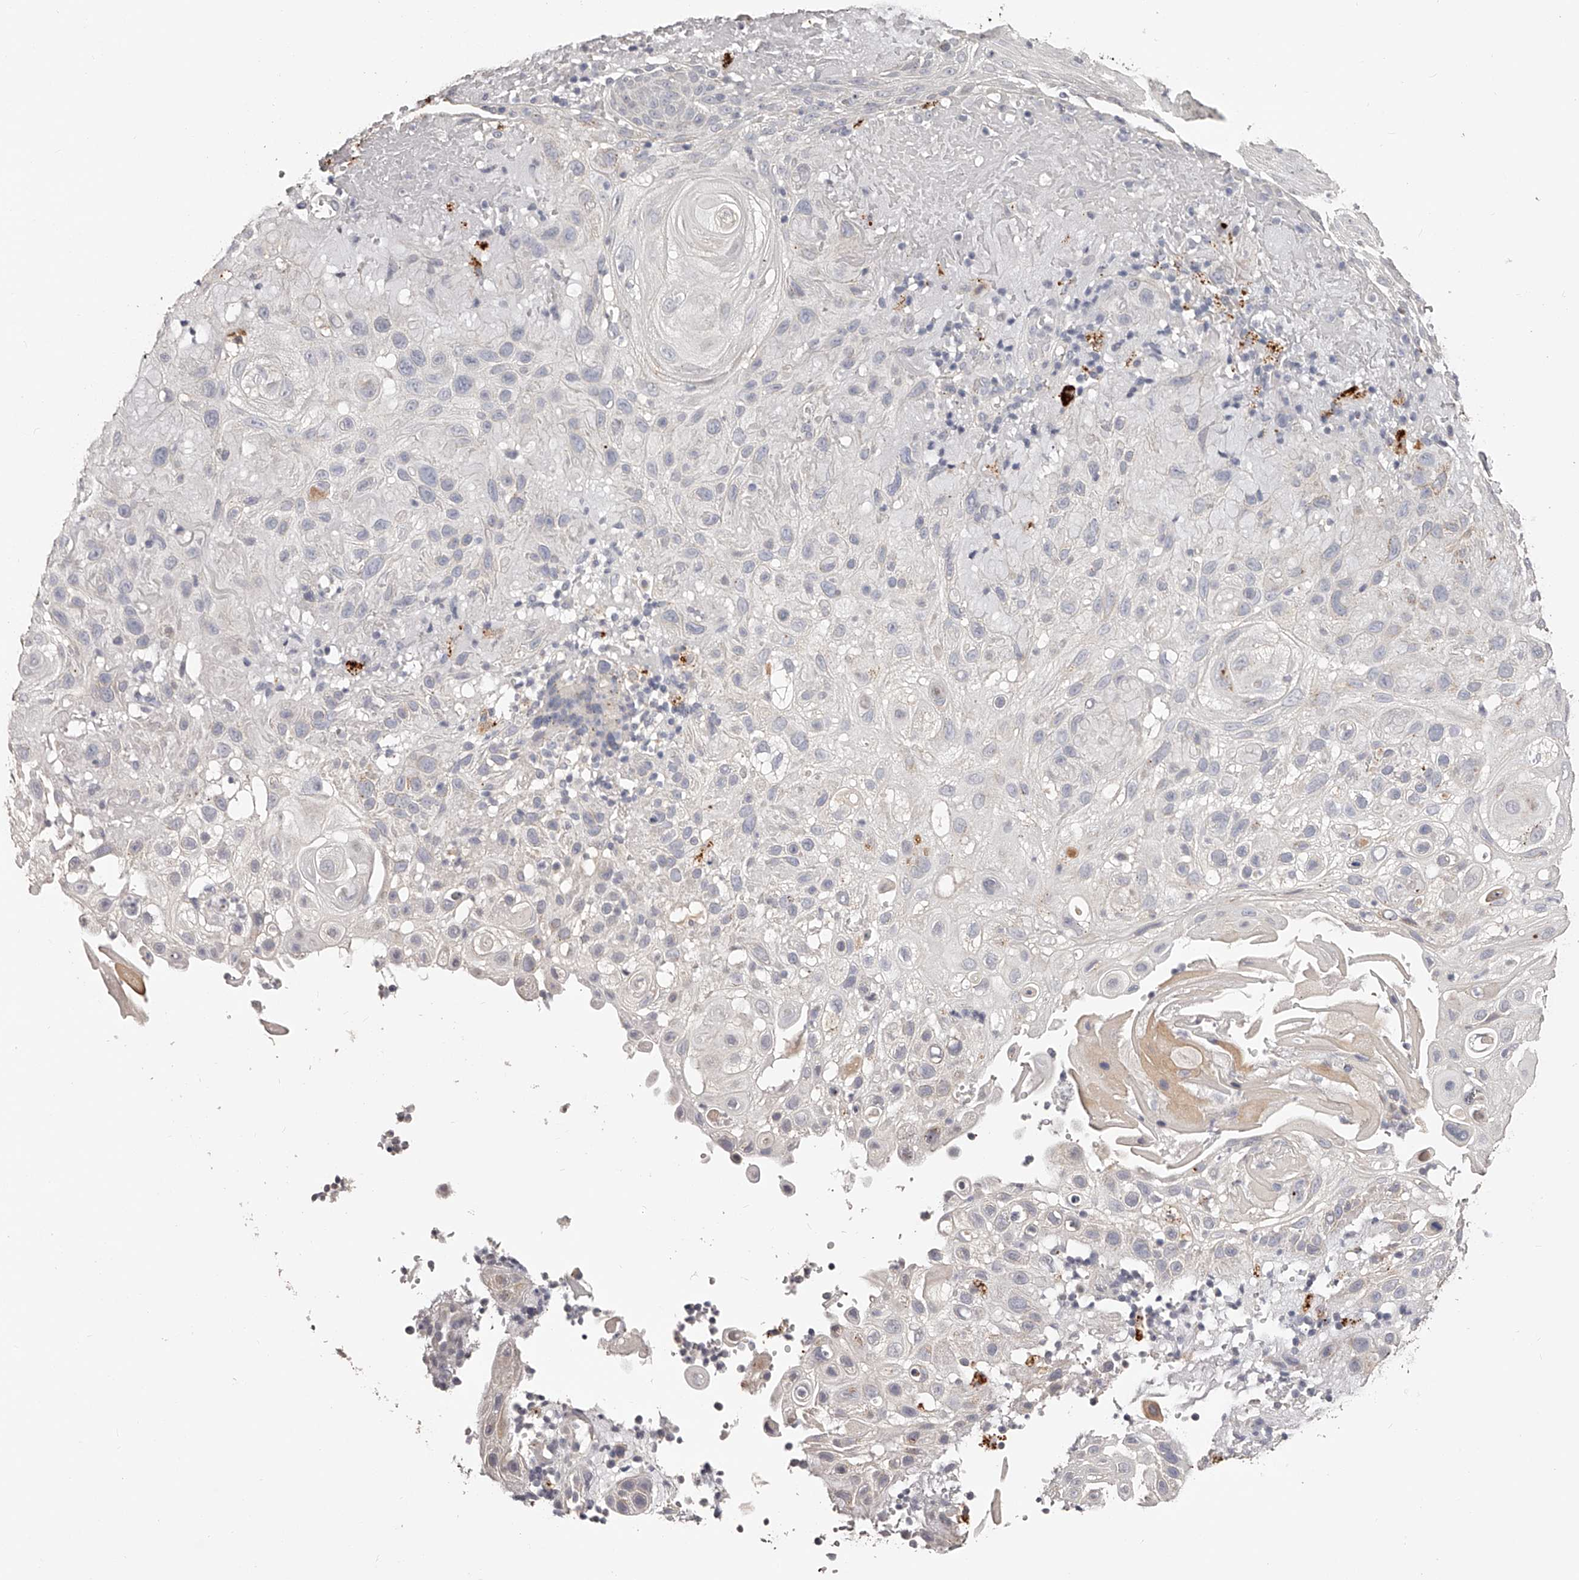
{"staining": {"intensity": "negative", "quantity": "none", "location": "none"}, "tissue": "skin cancer", "cell_type": "Tumor cells", "image_type": "cancer", "snomed": [{"axis": "morphology", "description": "Normal tissue, NOS"}, {"axis": "morphology", "description": "Squamous cell carcinoma, NOS"}, {"axis": "topography", "description": "Skin"}], "caption": "Histopathology image shows no significant protein staining in tumor cells of skin squamous cell carcinoma. (Stains: DAB (3,3'-diaminobenzidine) IHC with hematoxylin counter stain, Microscopy: brightfield microscopy at high magnification).", "gene": "SLC35D3", "patient": {"sex": "female", "age": 96}}